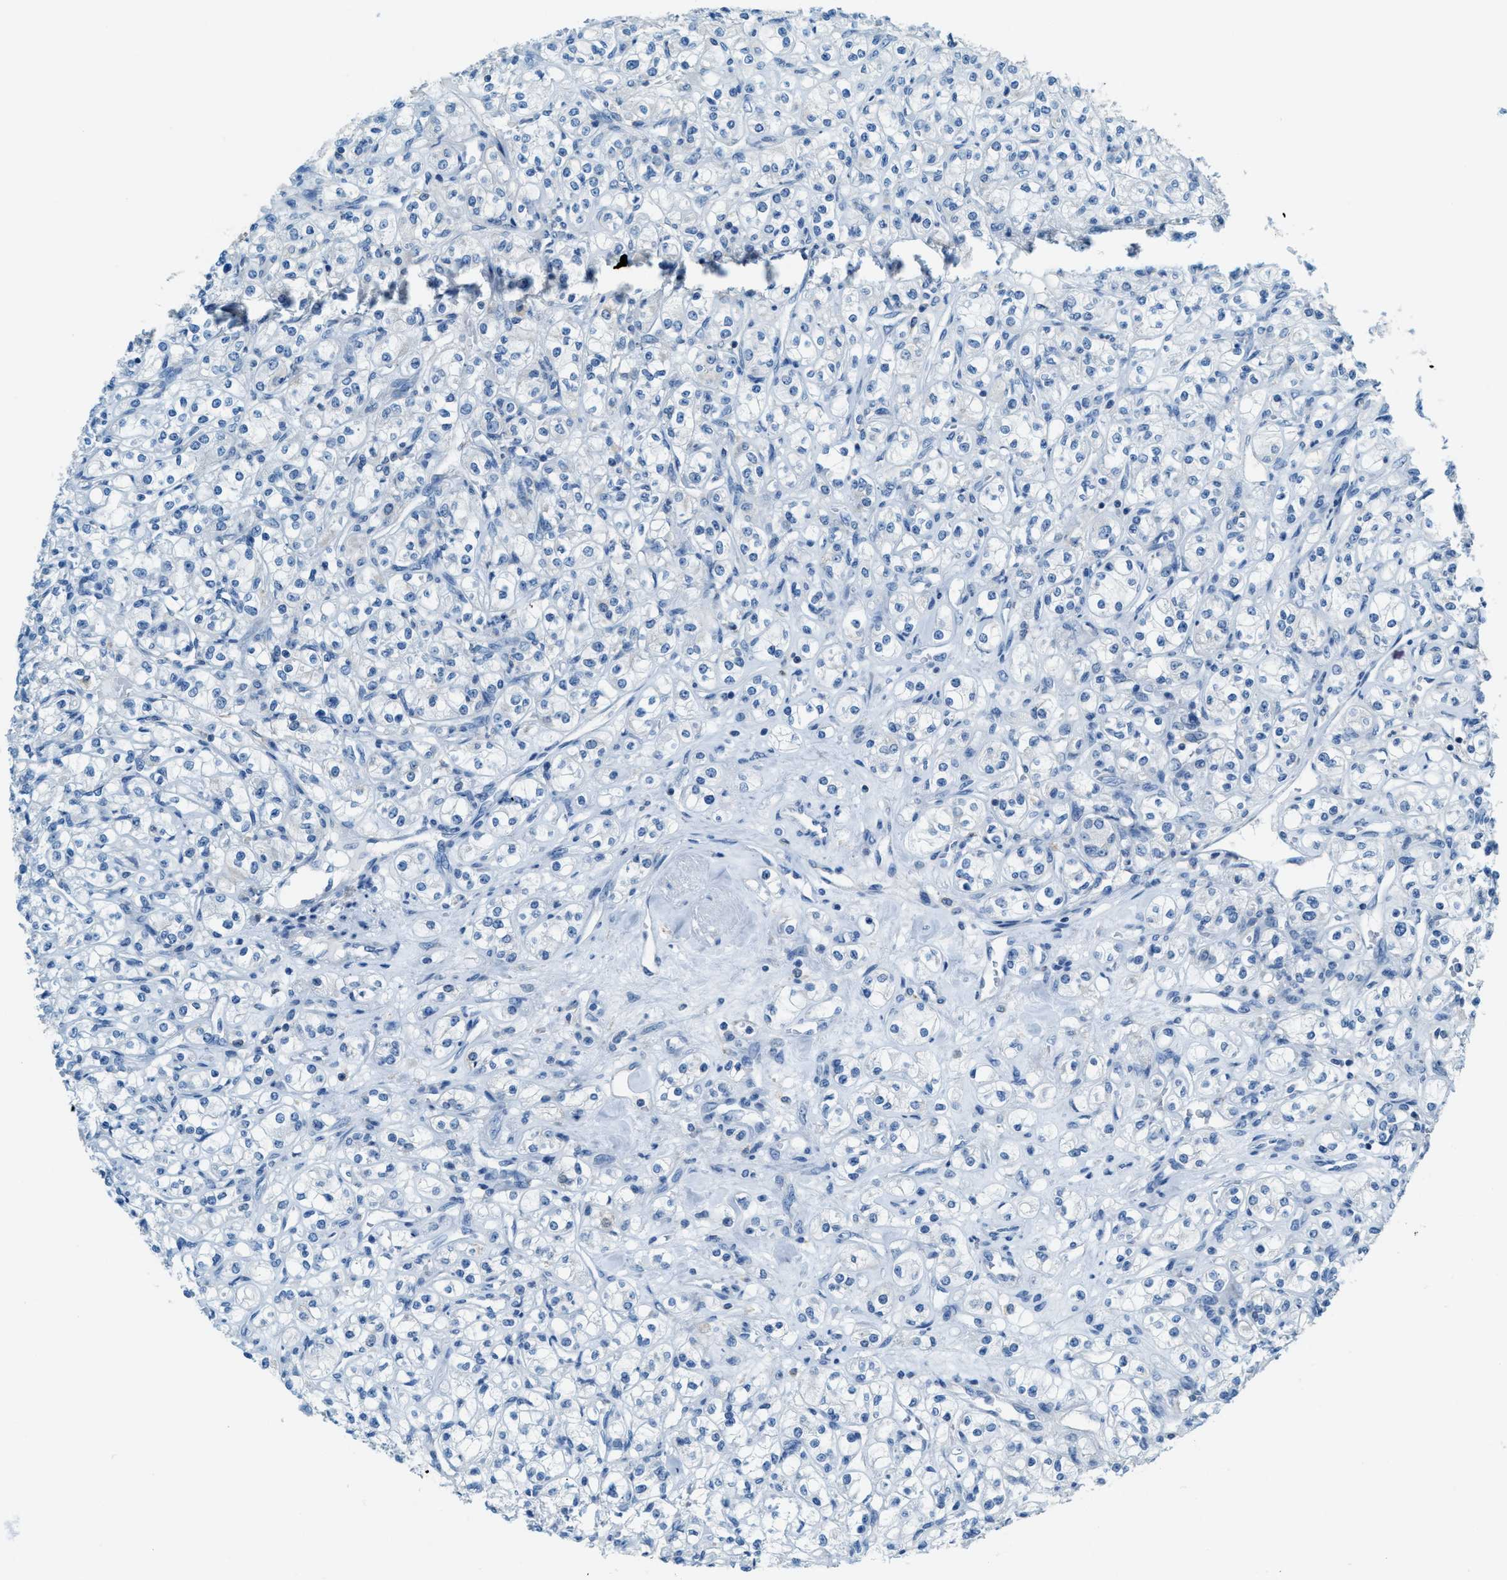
{"staining": {"intensity": "negative", "quantity": "none", "location": "none"}, "tissue": "renal cancer", "cell_type": "Tumor cells", "image_type": "cancer", "snomed": [{"axis": "morphology", "description": "Adenocarcinoma, NOS"}, {"axis": "topography", "description": "Kidney"}], "caption": "An image of adenocarcinoma (renal) stained for a protein exhibits no brown staining in tumor cells.", "gene": "MATCAP2", "patient": {"sex": "male", "age": 77}}